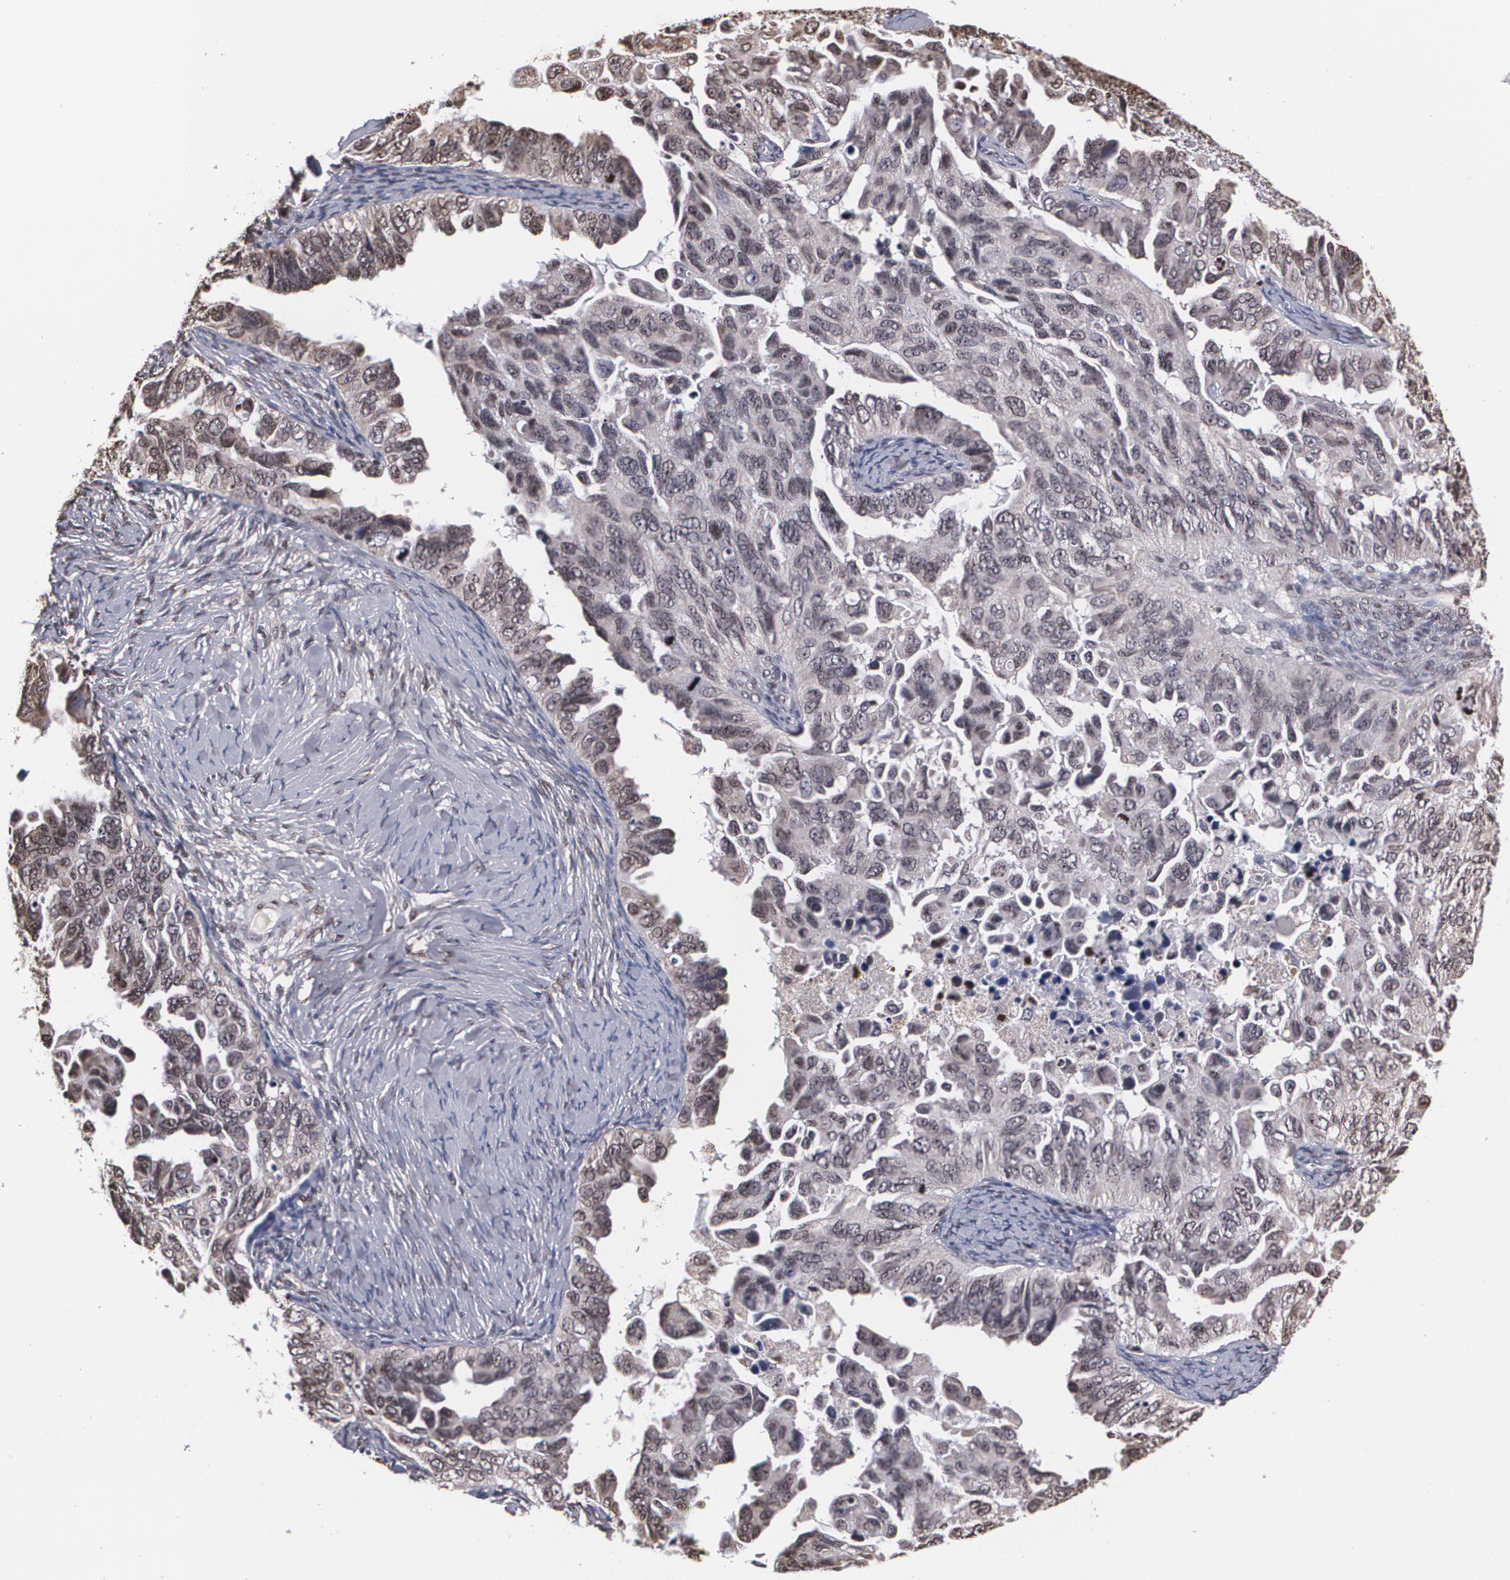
{"staining": {"intensity": "weak", "quantity": "<25%", "location": "cytoplasmic/membranous"}, "tissue": "ovarian cancer", "cell_type": "Tumor cells", "image_type": "cancer", "snomed": [{"axis": "morphology", "description": "Cystadenocarcinoma, serous, NOS"}, {"axis": "topography", "description": "Ovary"}], "caption": "Ovarian serous cystadenocarcinoma was stained to show a protein in brown. There is no significant staining in tumor cells.", "gene": "MVP", "patient": {"sex": "female", "age": 82}}